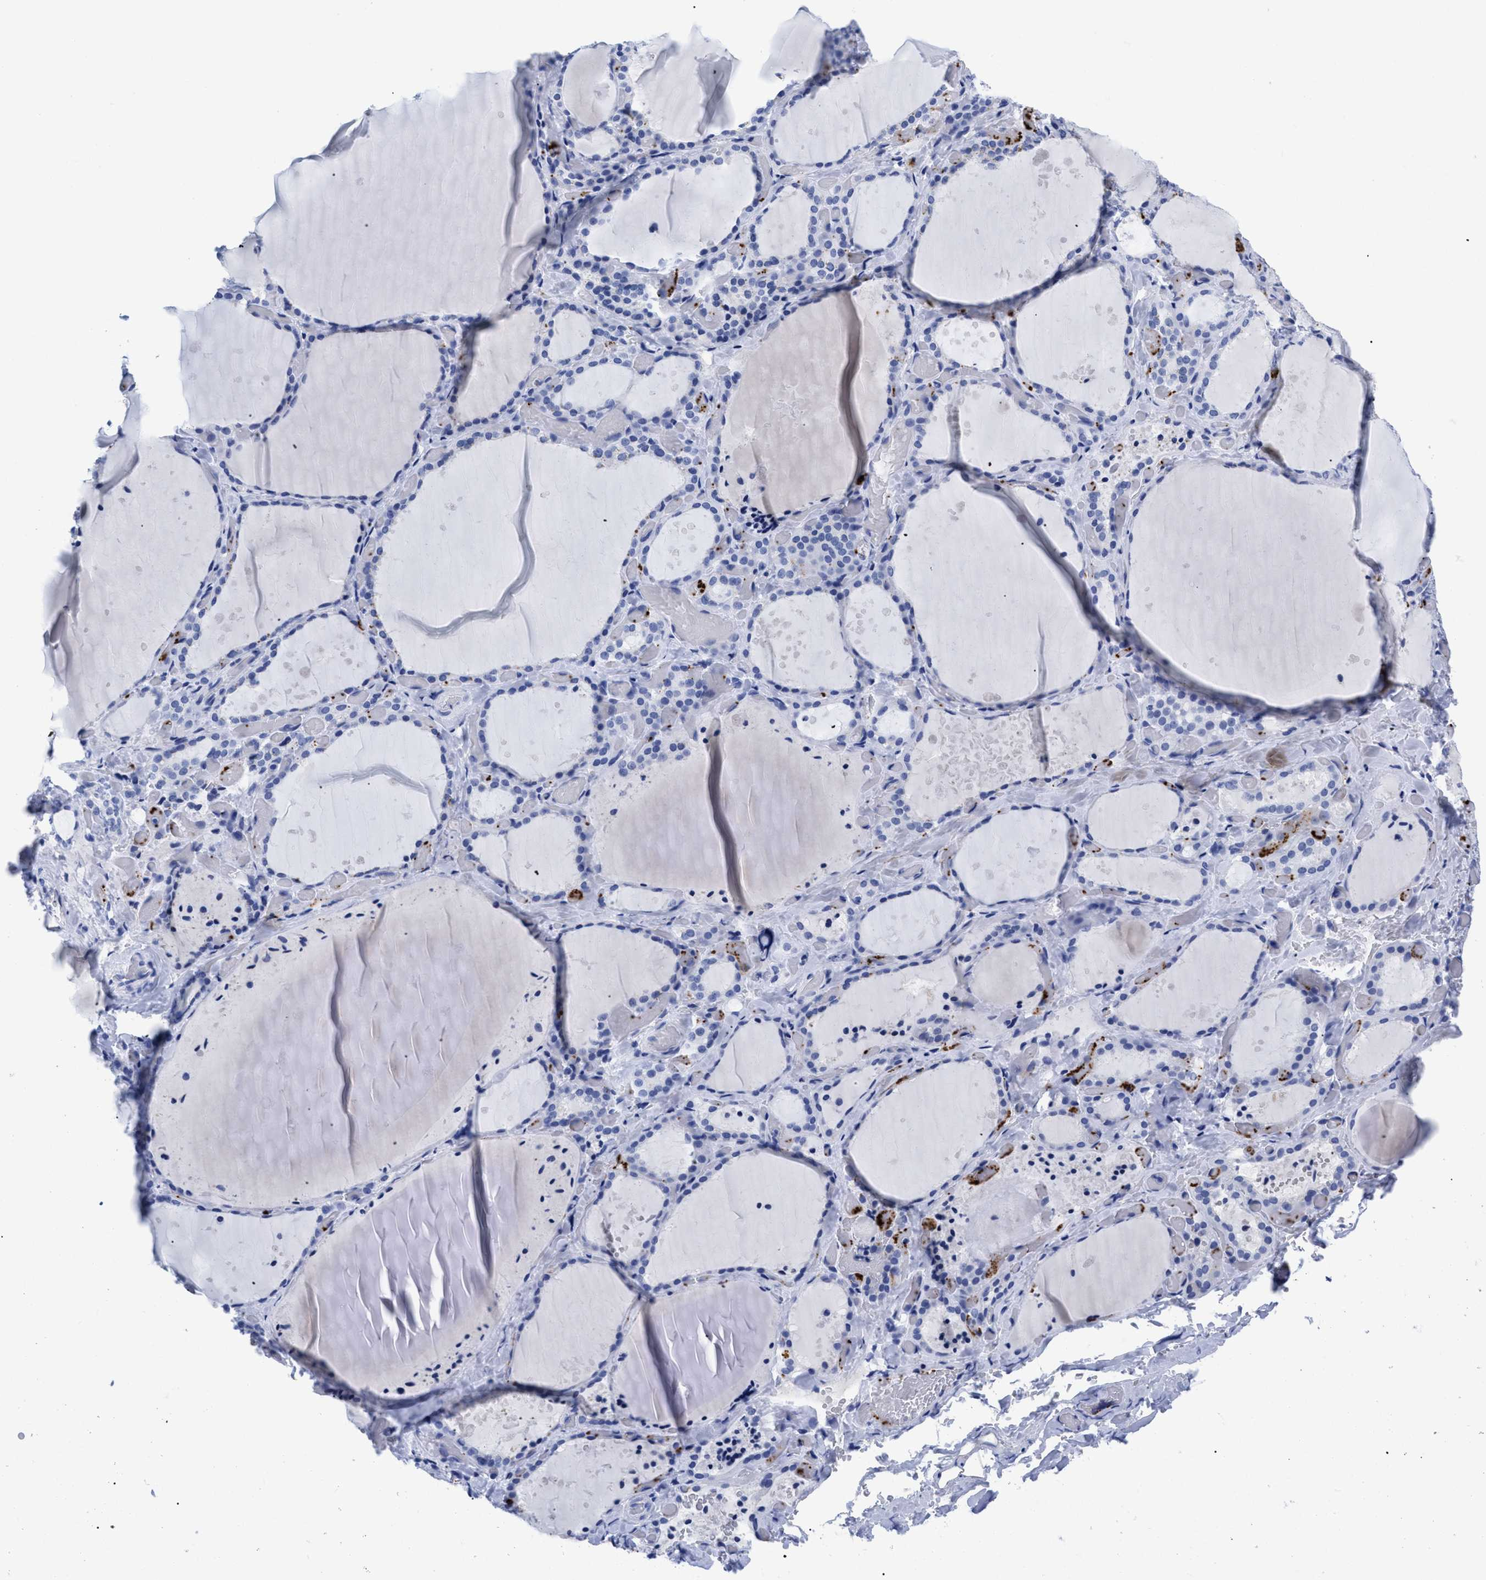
{"staining": {"intensity": "negative", "quantity": "none", "location": "none"}, "tissue": "thyroid gland", "cell_type": "Glandular cells", "image_type": "normal", "snomed": [{"axis": "morphology", "description": "Normal tissue, NOS"}, {"axis": "topography", "description": "Thyroid gland"}], "caption": "Protein analysis of benign thyroid gland exhibits no significant positivity in glandular cells.", "gene": "TREML1", "patient": {"sex": "female", "age": 44}}